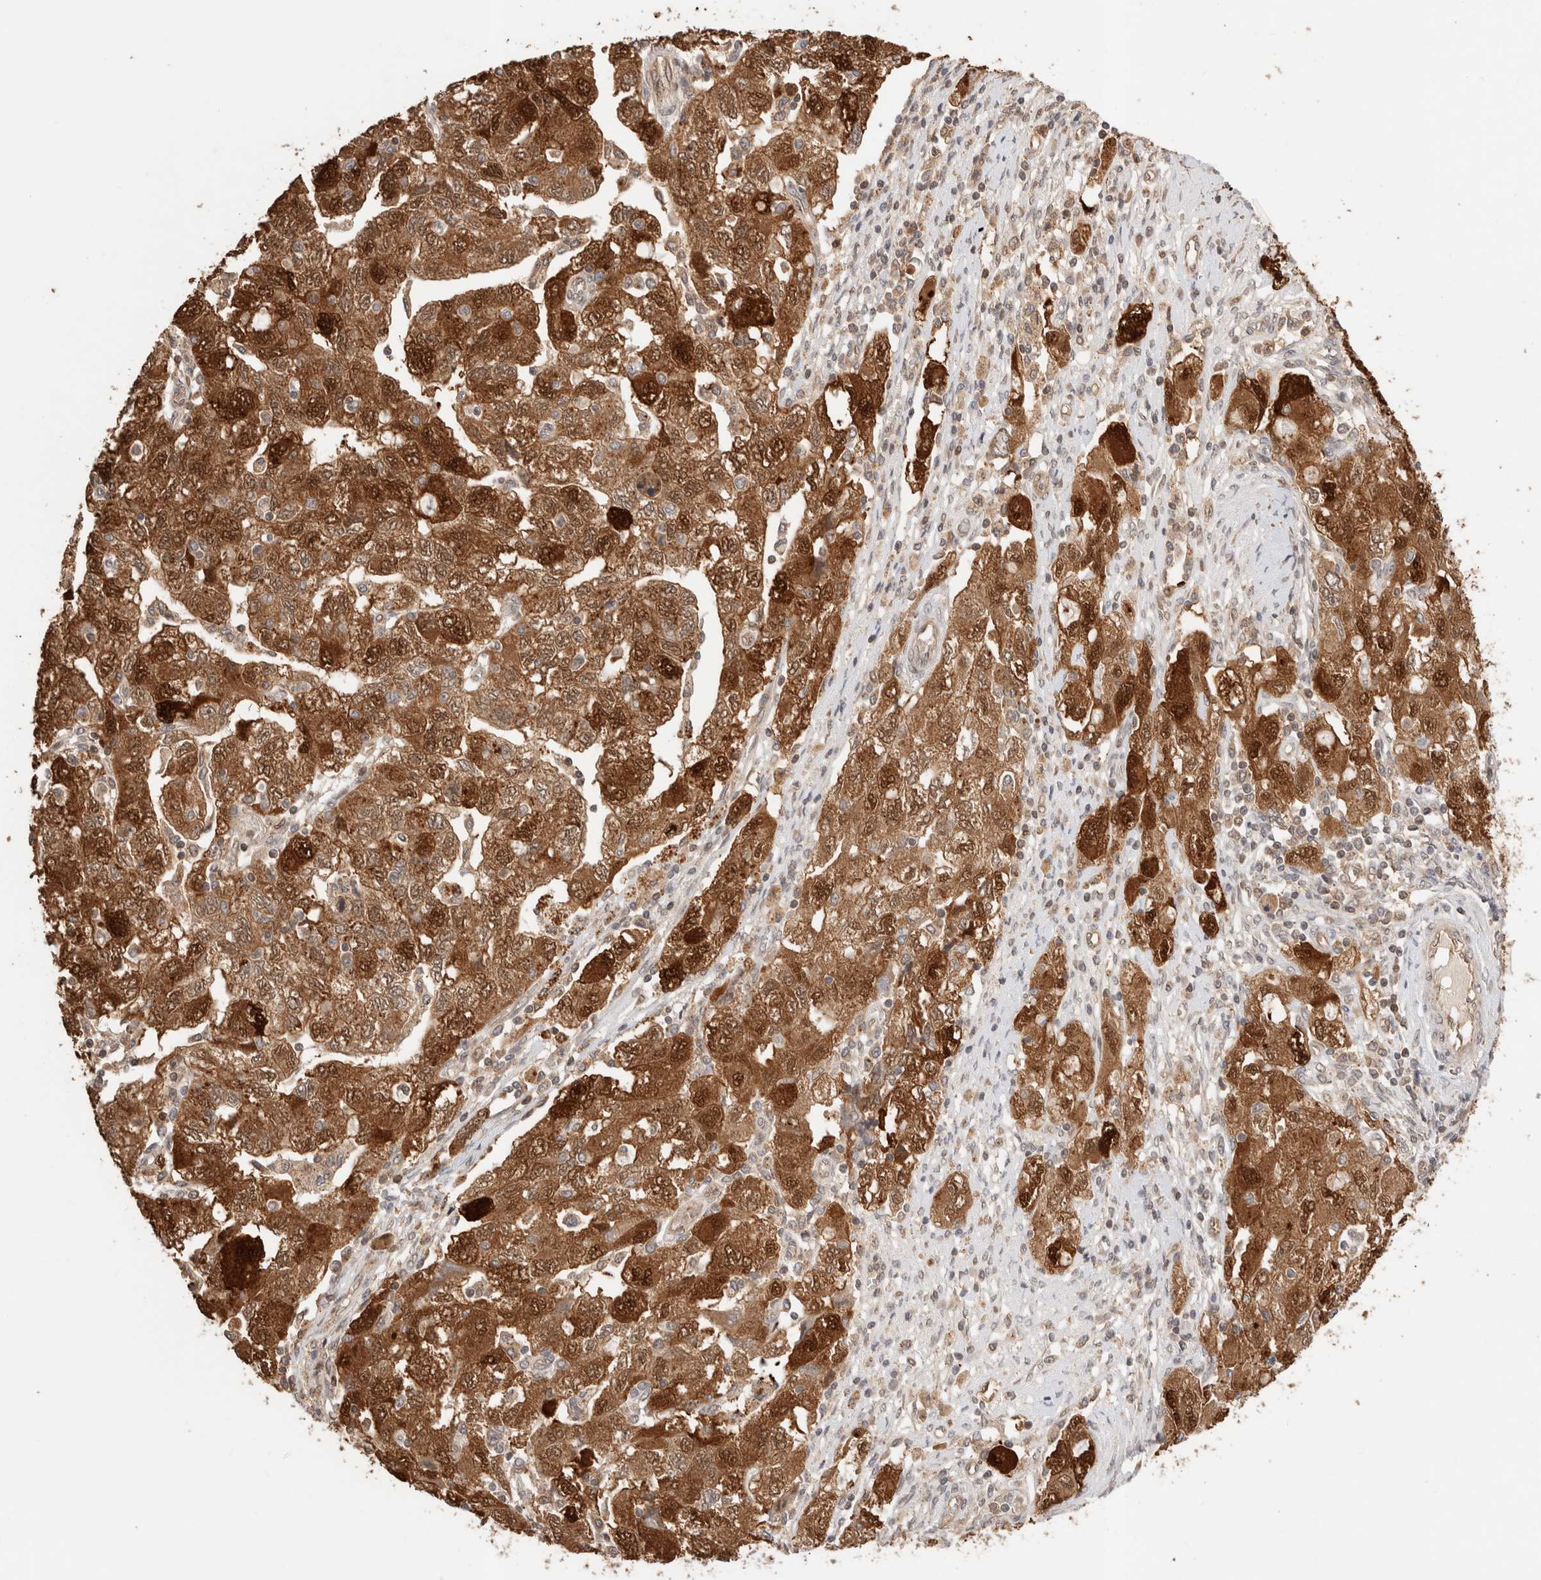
{"staining": {"intensity": "strong", "quantity": ">75%", "location": "cytoplasmic/membranous,nuclear"}, "tissue": "ovarian cancer", "cell_type": "Tumor cells", "image_type": "cancer", "snomed": [{"axis": "morphology", "description": "Carcinoma, NOS"}, {"axis": "morphology", "description": "Cystadenocarcinoma, serous, NOS"}, {"axis": "topography", "description": "Ovary"}], "caption": "Tumor cells reveal high levels of strong cytoplasmic/membranous and nuclear staining in about >75% of cells in human ovarian cancer (serous cystadenocarcinoma).", "gene": "OTUD6B", "patient": {"sex": "female", "age": 69}}